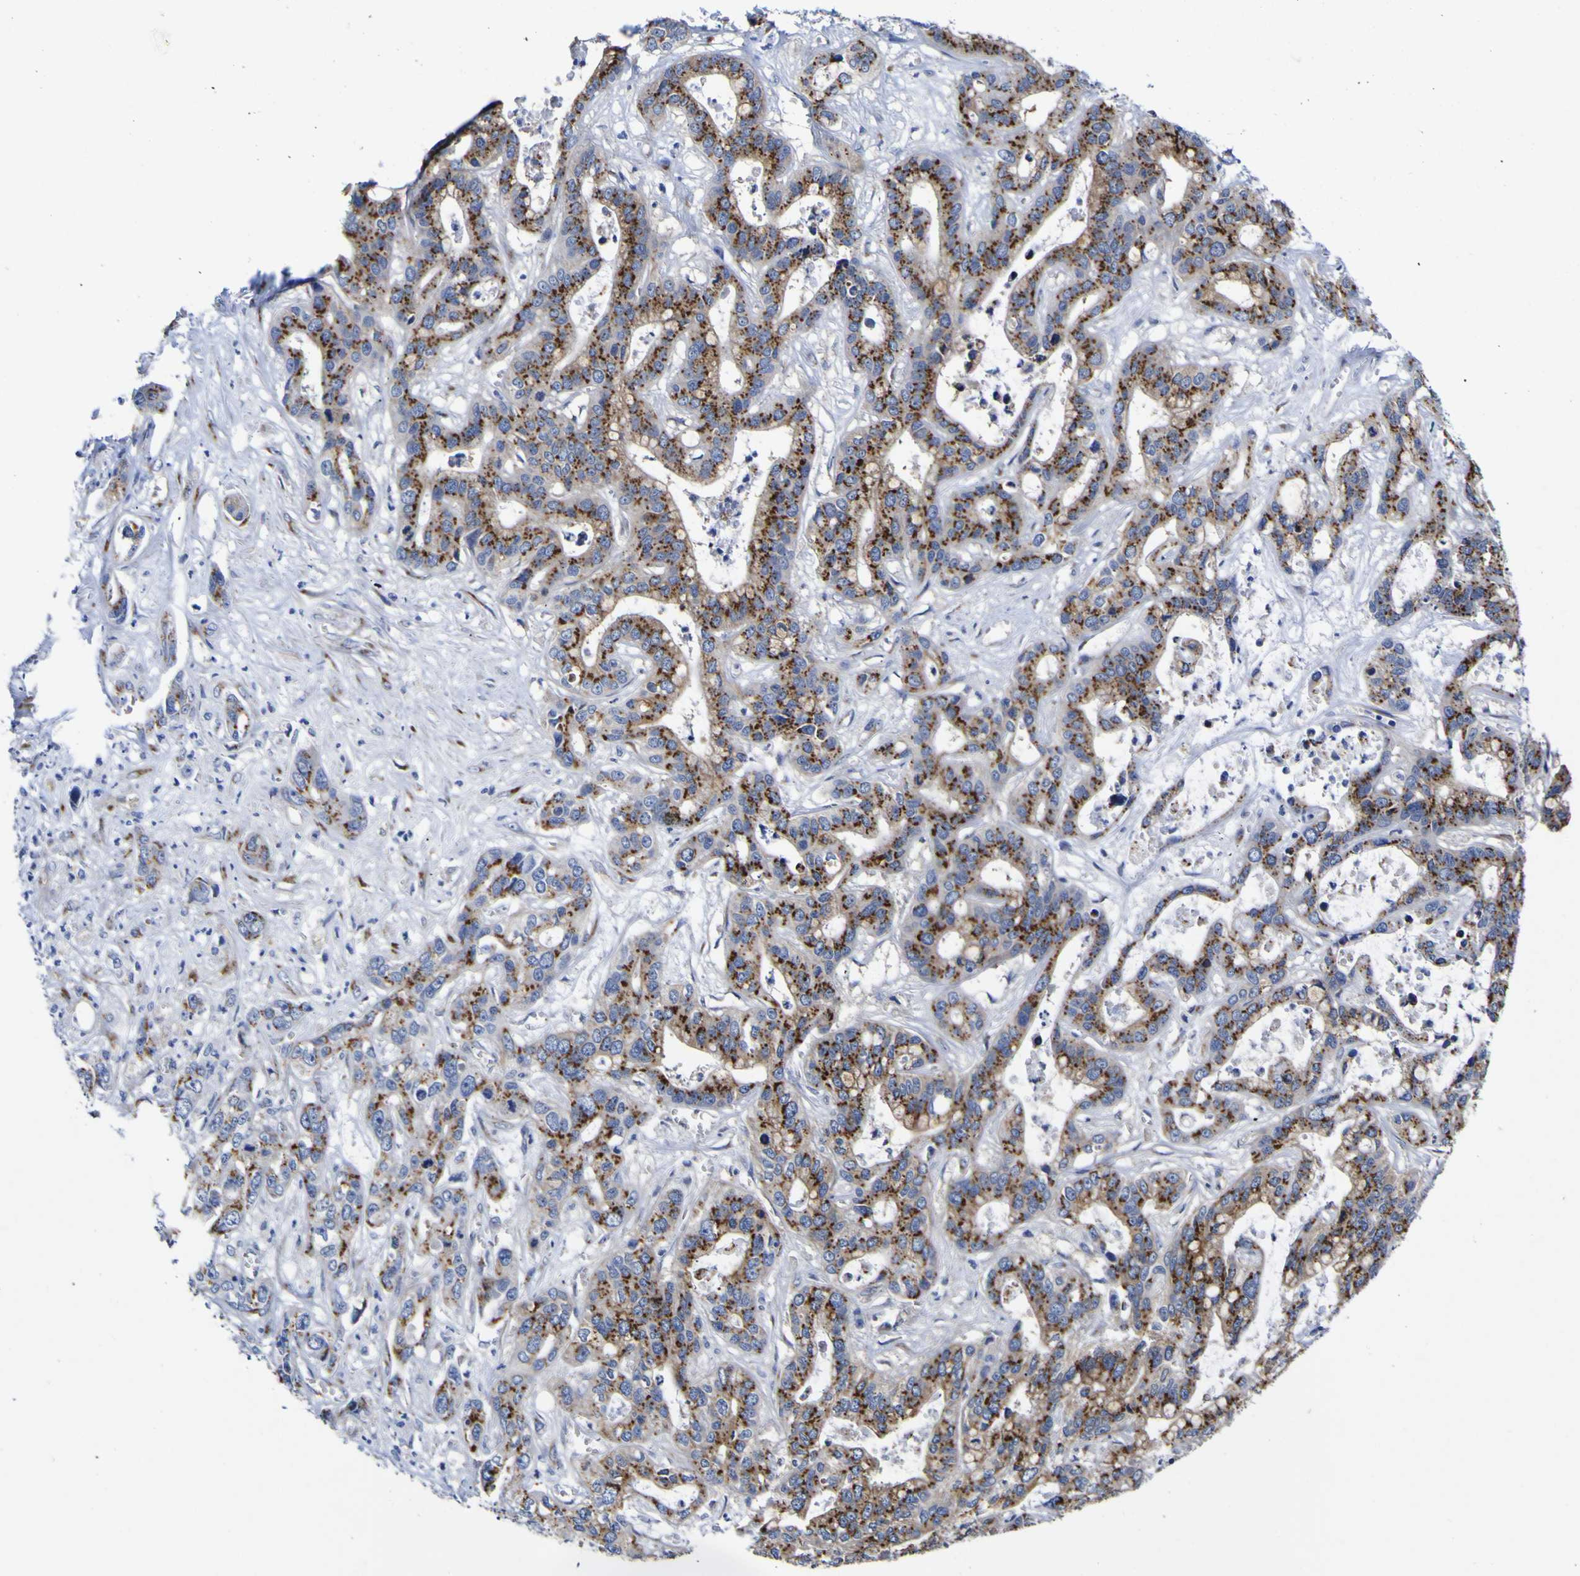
{"staining": {"intensity": "strong", "quantity": ">75%", "location": "cytoplasmic/membranous"}, "tissue": "liver cancer", "cell_type": "Tumor cells", "image_type": "cancer", "snomed": [{"axis": "morphology", "description": "Cholangiocarcinoma"}, {"axis": "topography", "description": "Liver"}], "caption": "Brown immunohistochemical staining in human liver cholangiocarcinoma displays strong cytoplasmic/membranous expression in about >75% of tumor cells.", "gene": "GOLM1", "patient": {"sex": "female", "age": 65}}